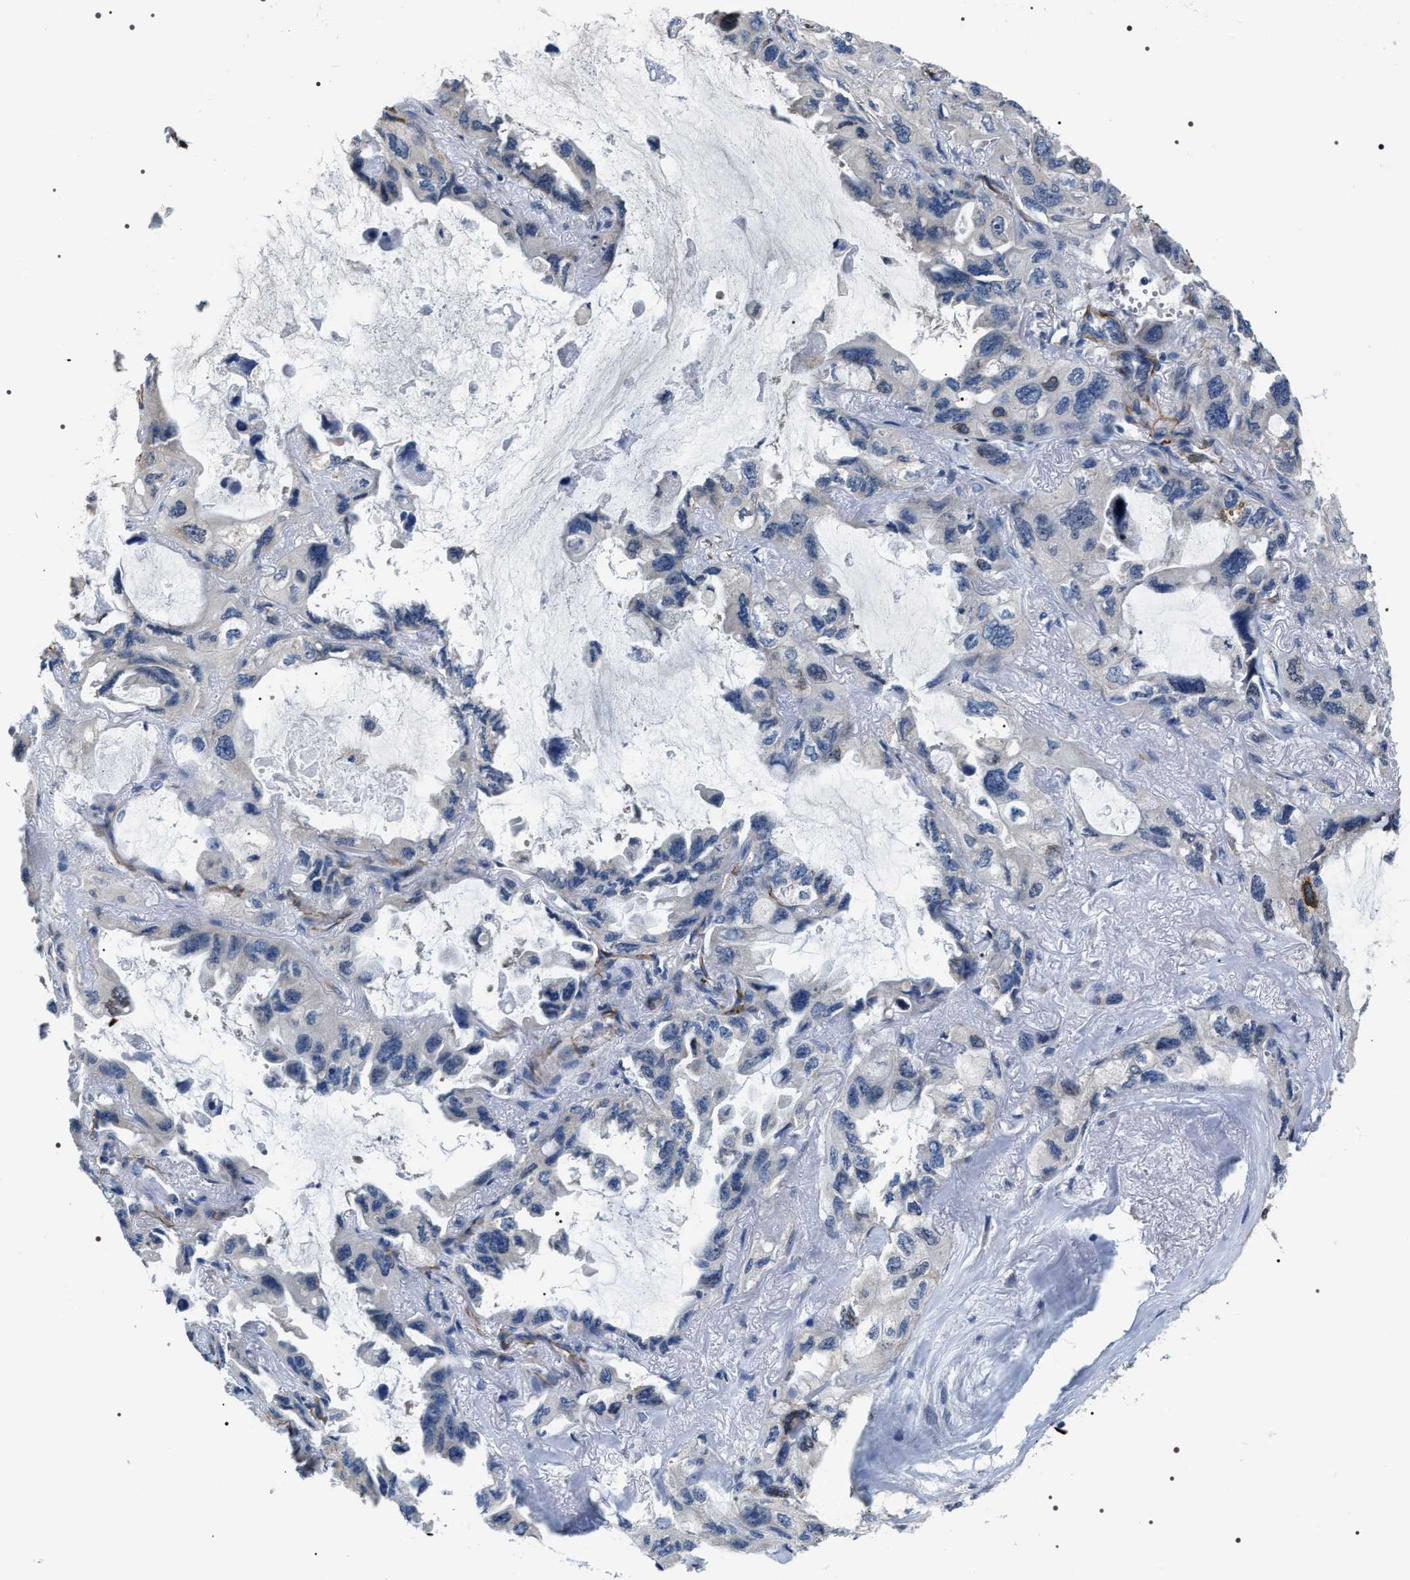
{"staining": {"intensity": "negative", "quantity": "none", "location": "none"}, "tissue": "lung cancer", "cell_type": "Tumor cells", "image_type": "cancer", "snomed": [{"axis": "morphology", "description": "Squamous cell carcinoma, NOS"}, {"axis": "topography", "description": "Lung"}], "caption": "The immunohistochemistry photomicrograph has no significant positivity in tumor cells of squamous cell carcinoma (lung) tissue. Nuclei are stained in blue.", "gene": "PKD1L1", "patient": {"sex": "female", "age": 73}}